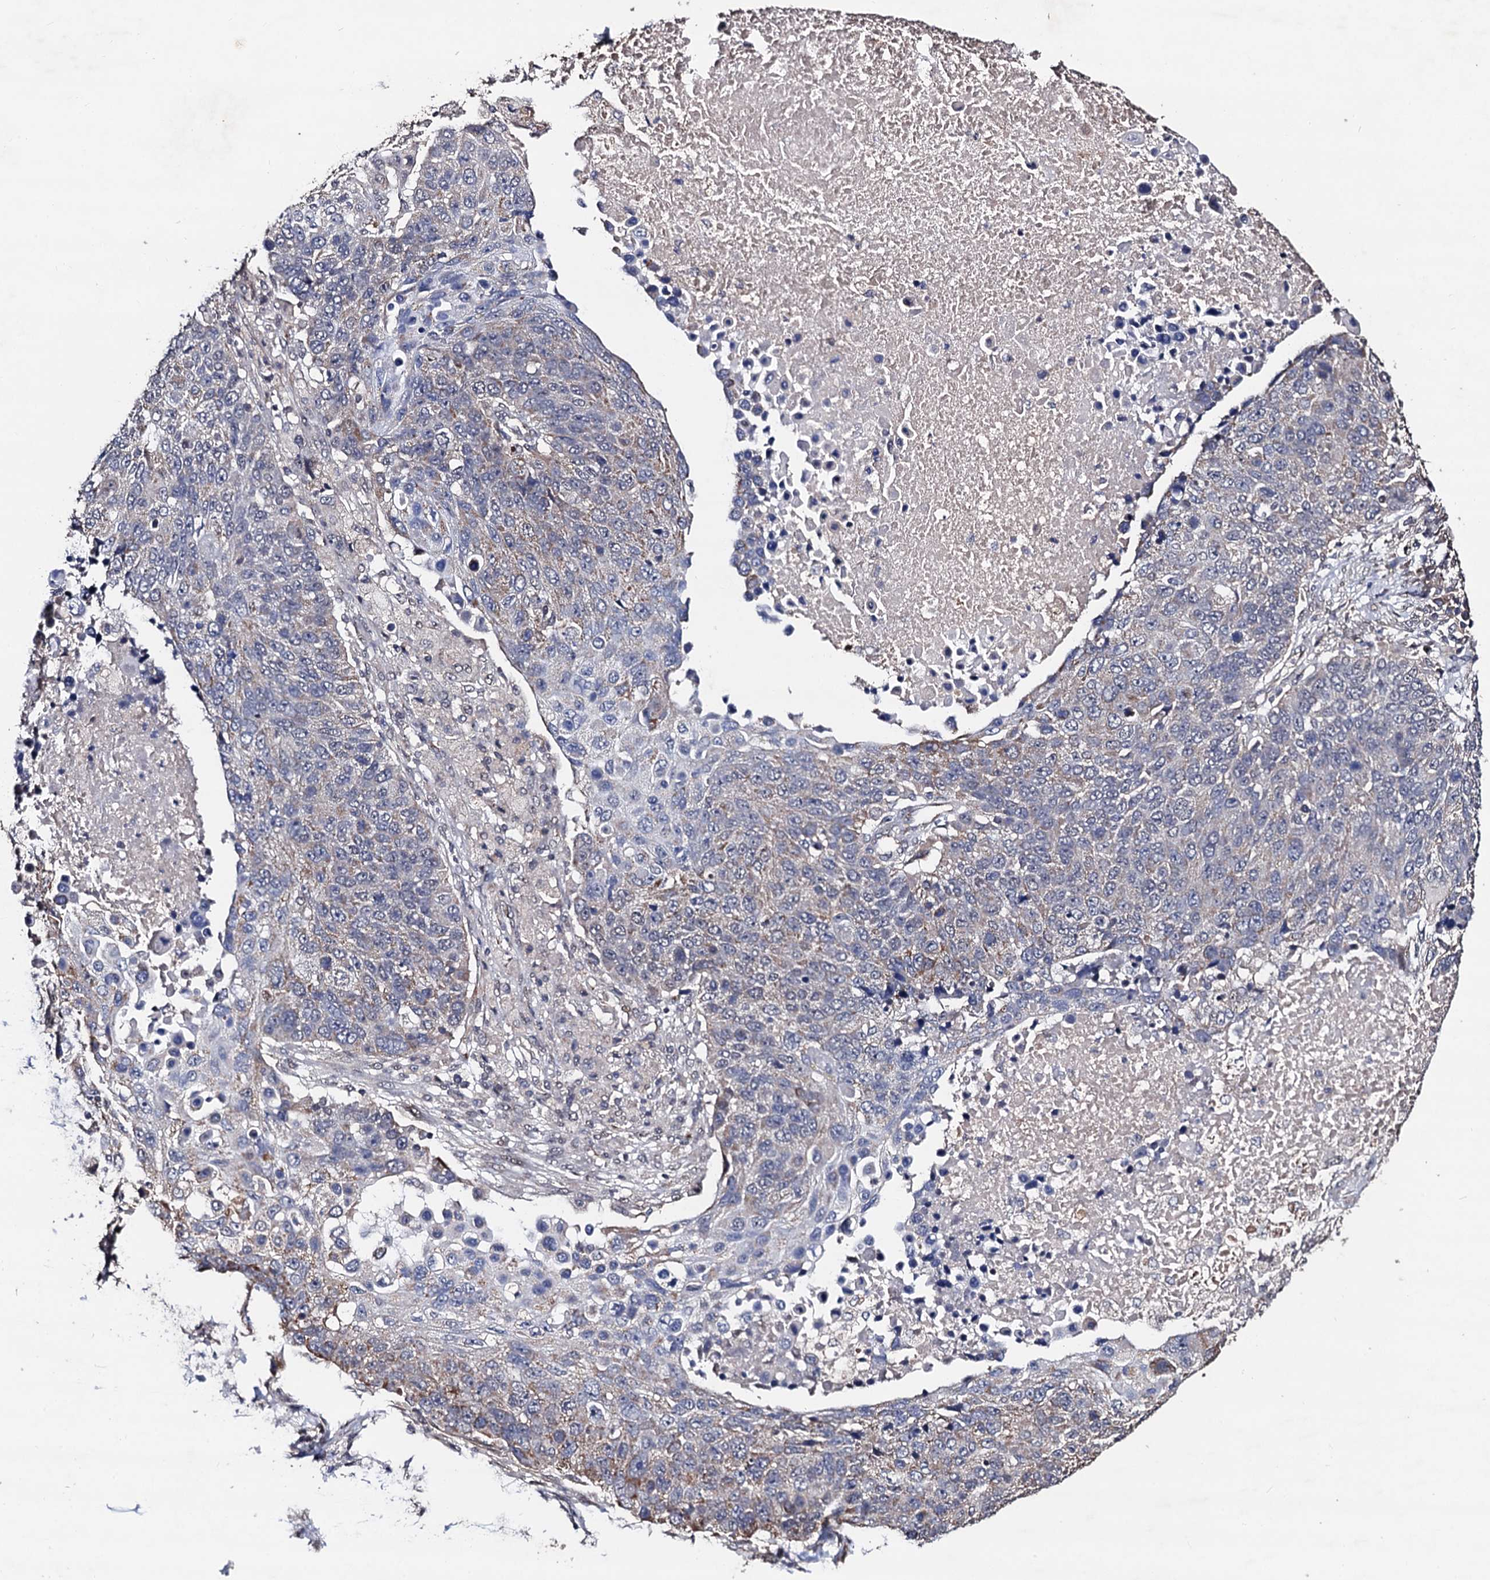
{"staining": {"intensity": "weak", "quantity": "<25%", "location": "cytoplasmic/membranous"}, "tissue": "lung cancer", "cell_type": "Tumor cells", "image_type": "cancer", "snomed": [{"axis": "morphology", "description": "Normal tissue, NOS"}, {"axis": "morphology", "description": "Squamous cell carcinoma, NOS"}, {"axis": "topography", "description": "Lymph node"}, {"axis": "topography", "description": "Lung"}], "caption": "This is a histopathology image of immunohistochemistry (IHC) staining of lung cancer (squamous cell carcinoma), which shows no positivity in tumor cells.", "gene": "PPTC7", "patient": {"sex": "male", "age": 66}}